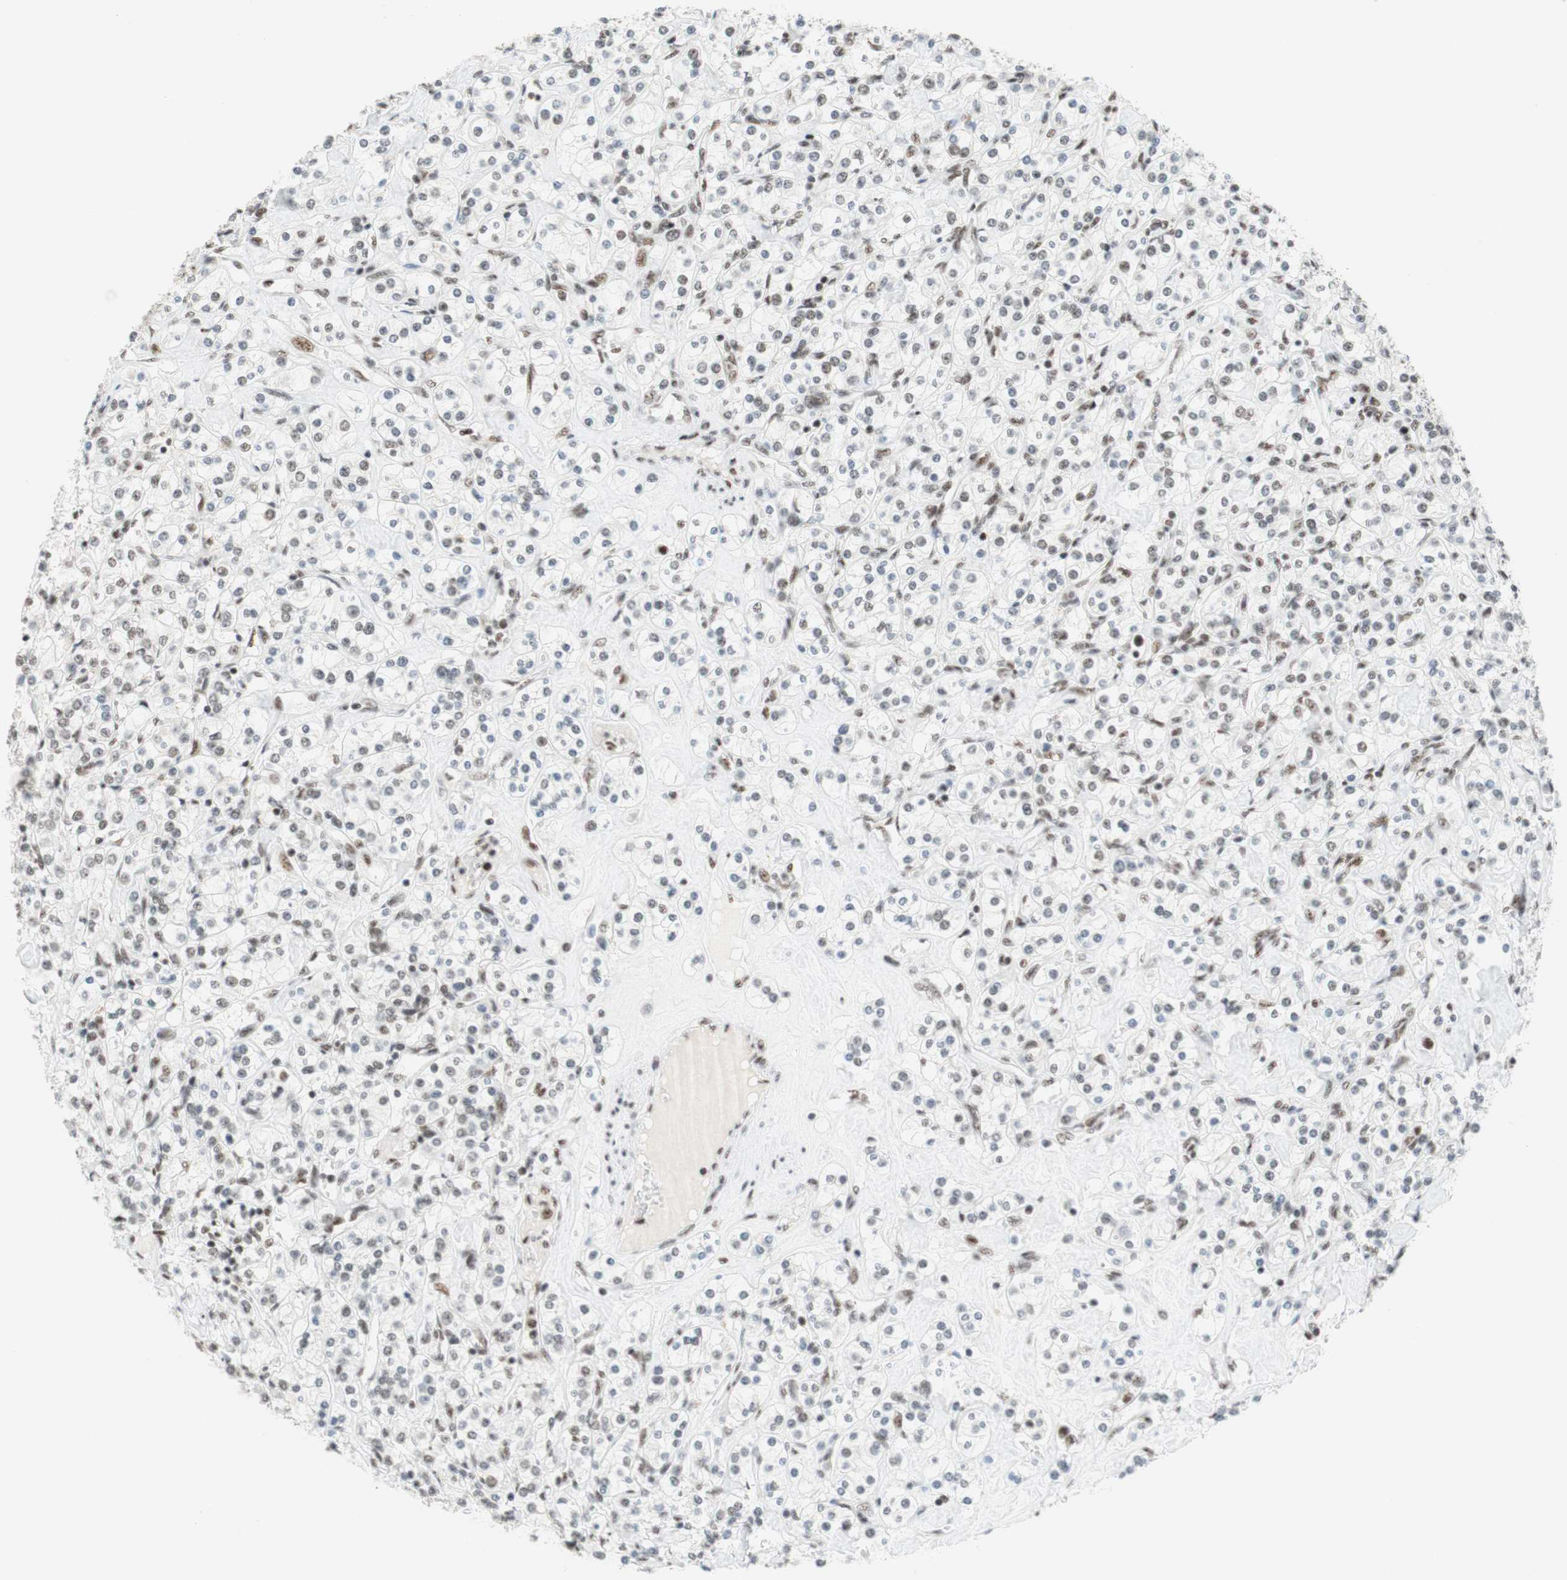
{"staining": {"intensity": "weak", "quantity": "<25%", "location": "nuclear"}, "tissue": "renal cancer", "cell_type": "Tumor cells", "image_type": "cancer", "snomed": [{"axis": "morphology", "description": "Adenocarcinoma, NOS"}, {"axis": "topography", "description": "Kidney"}], "caption": "IHC of human renal adenocarcinoma displays no staining in tumor cells.", "gene": "RNF20", "patient": {"sex": "male", "age": 77}}